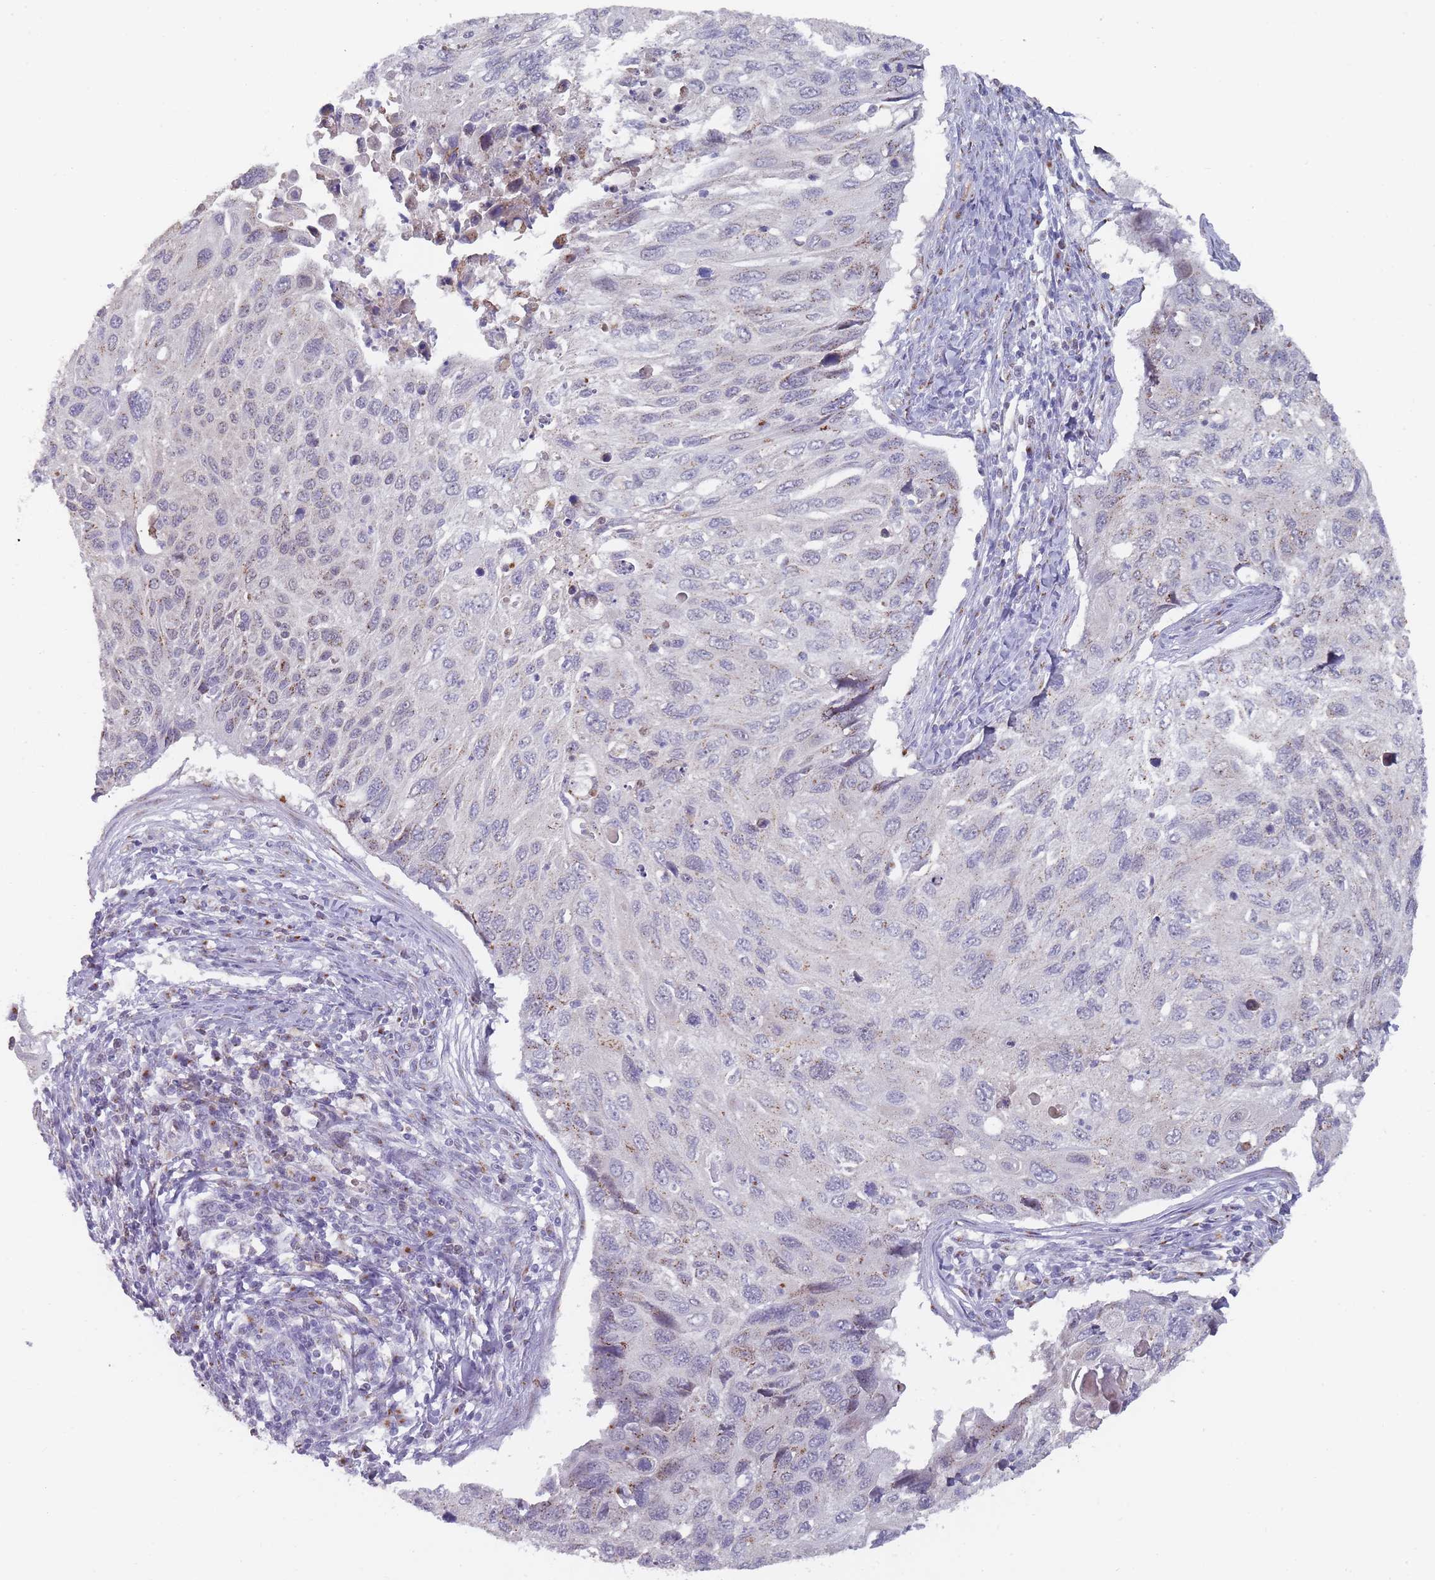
{"staining": {"intensity": "moderate", "quantity": "<25%", "location": "cytoplasmic/membranous"}, "tissue": "cervical cancer", "cell_type": "Tumor cells", "image_type": "cancer", "snomed": [{"axis": "morphology", "description": "Squamous cell carcinoma, NOS"}, {"axis": "topography", "description": "Cervix"}], "caption": "A photomicrograph of squamous cell carcinoma (cervical) stained for a protein shows moderate cytoplasmic/membranous brown staining in tumor cells.", "gene": "MAN1B1", "patient": {"sex": "female", "age": 70}}